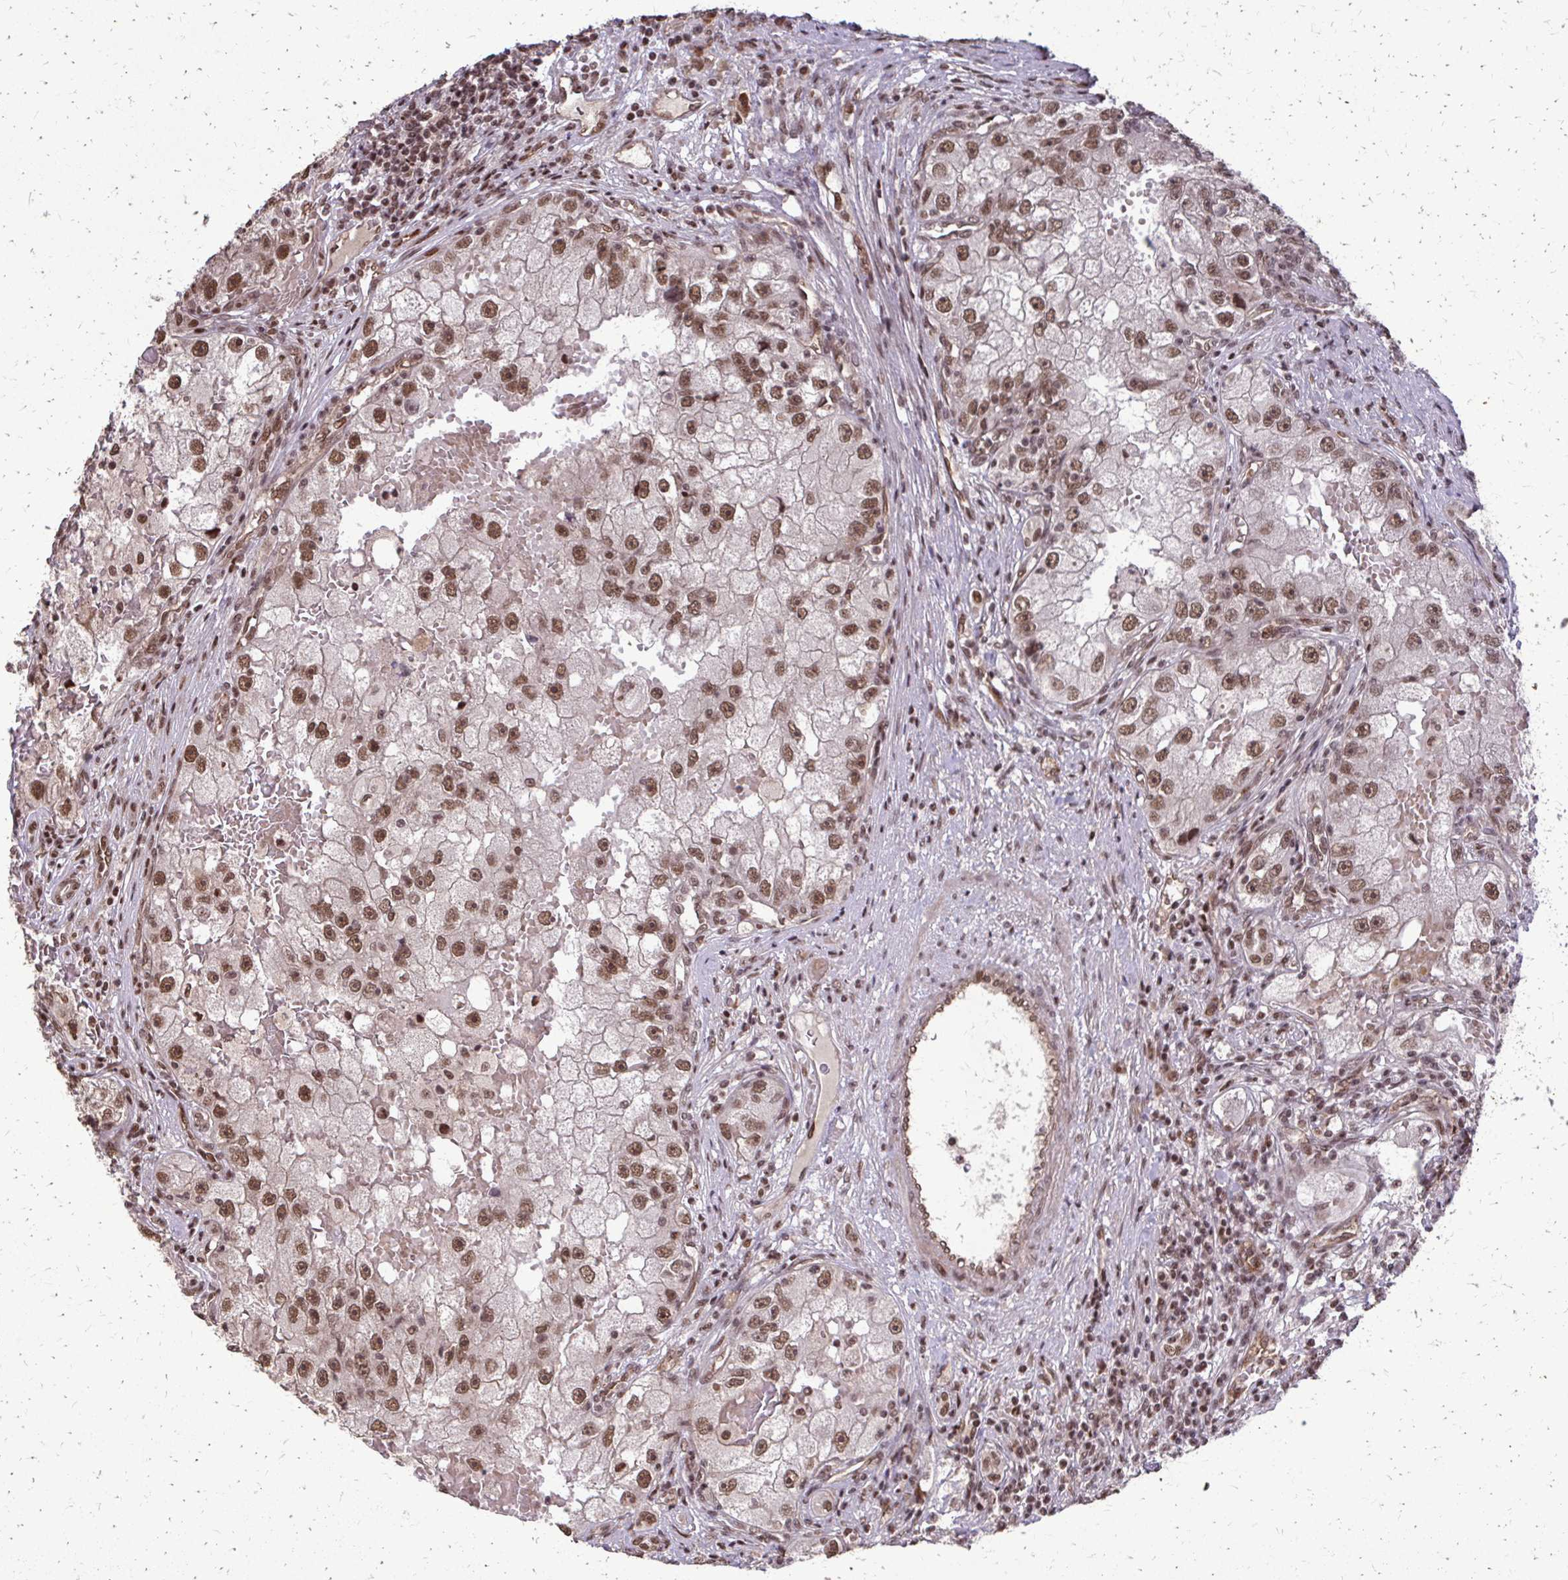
{"staining": {"intensity": "moderate", "quantity": ">75%", "location": "nuclear"}, "tissue": "renal cancer", "cell_type": "Tumor cells", "image_type": "cancer", "snomed": [{"axis": "morphology", "description": "Adenocarcinoma, NOS"}, {"axis": "topography", "description": "Kidney"}], "caption": "Human adenocarcinoma (renal) stained with a brown dye shows moderate nuclear positive staining in about >75% of tumor cells.", "gene": "SS18", "patient": {"sex": "male", "age": 63}}